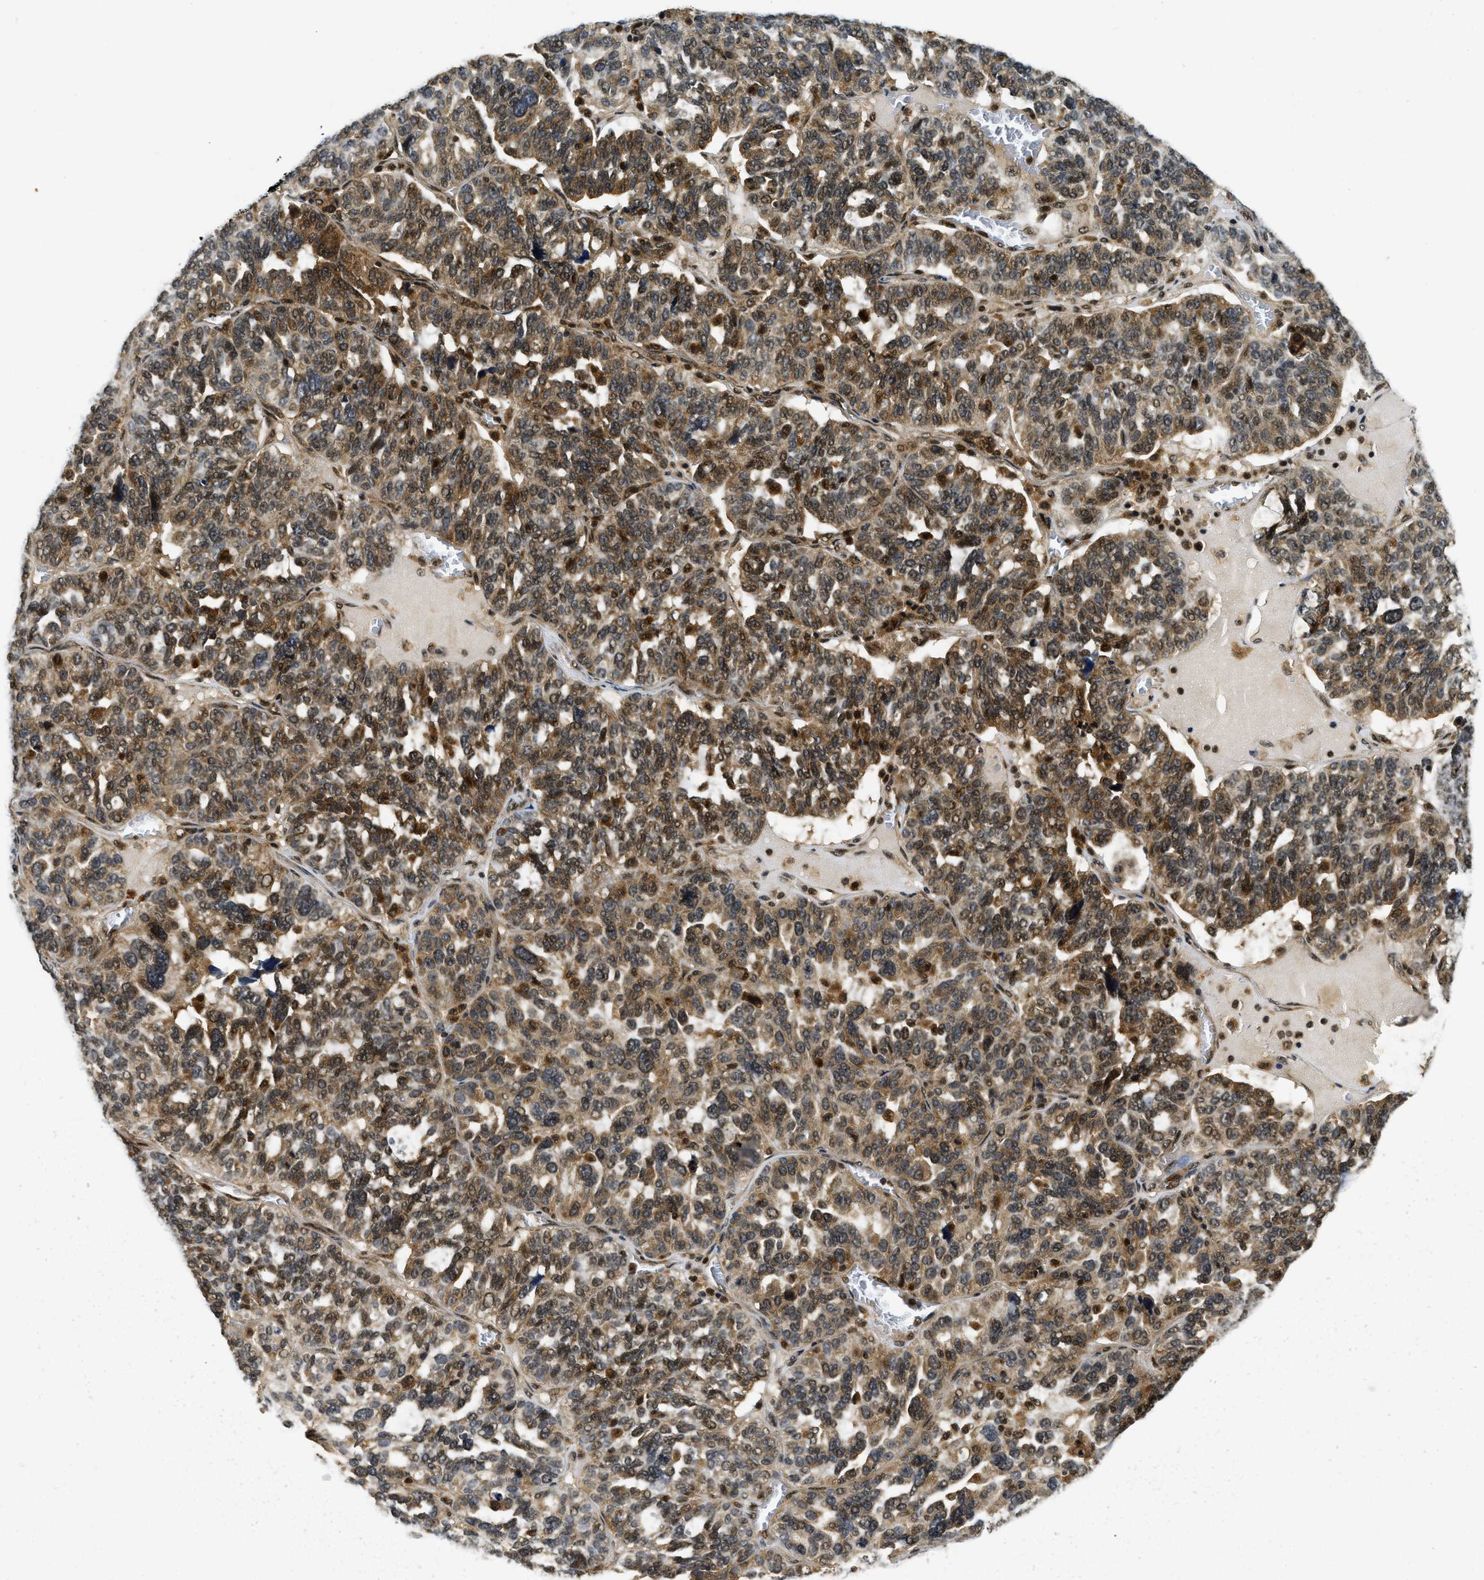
{"staining": {"intensity": "moderate", "quantity": ">75%", "location": "cytoplasmic/membranous,nuclear"}, "tissue": "ovarian cancer", "cell_type": "Tumor cells", "image_type": "cancer", "snomed": [{"axis": "morphology", "description": "Cystadenocarcinoma, serous, NOS"}, {"axis": "topography", "description": "Ovary"}], "caption": "Tumor cells reveal moderate cytoplasmic/membranous and nuclear staining in about >75% of cells in ovarian serous cystadenocarcinoma. The protein of interest is stained brown, and the nuclei are stained in blue (DAB IHC with brightfield microscopy, high magnification).", "gene": "ADSL", "patient": {"sex": "female", "age": 59}}